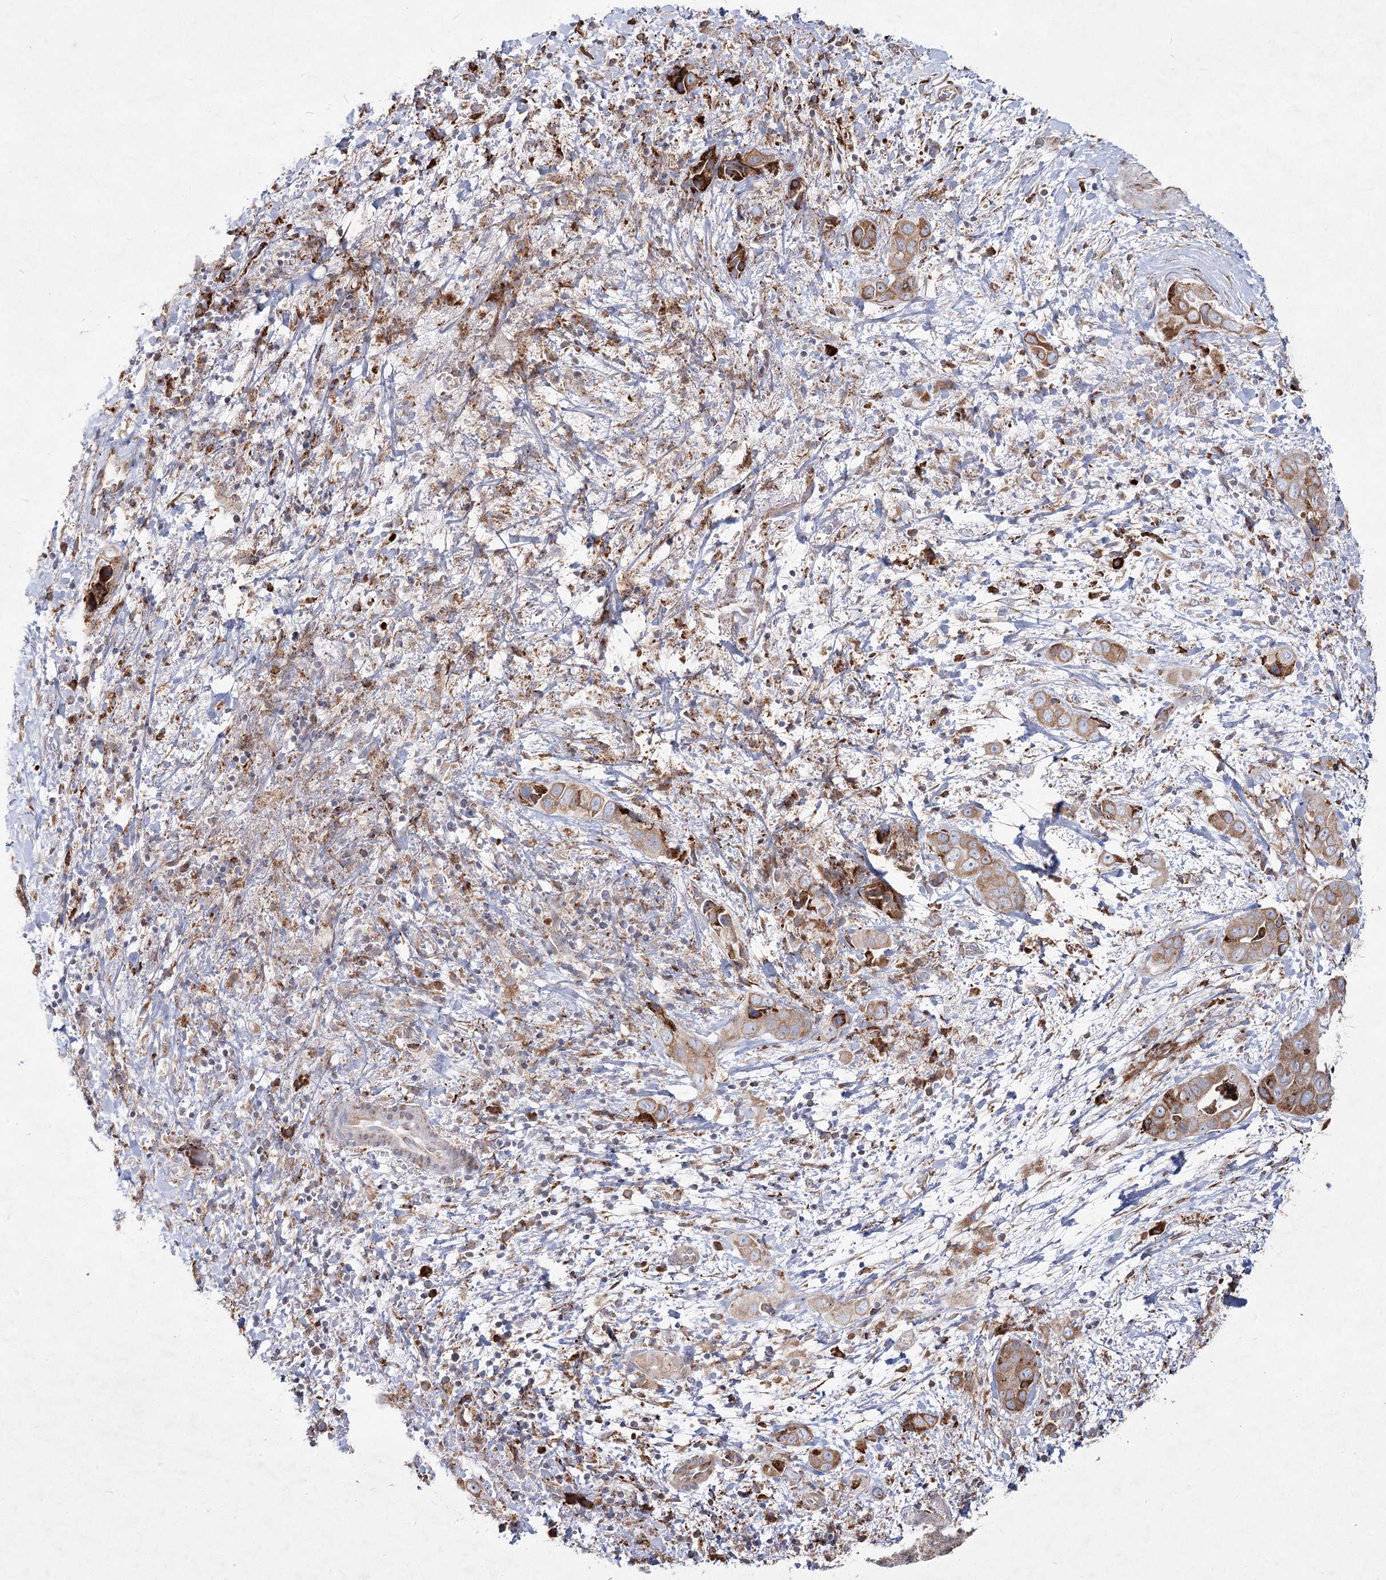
{"staining": {"intensity": "moderate", "quantity": ">75%", "location": "cytoplasmic/membranous"}, "tissue": "liver cancer", "cell_type": "Tumor cells", "image_type": "cancer", "snomed": [{"axis": "morphology", "description": "Cholangiocarcinoma"}, {"axis": "topography", "description": "Liver"}], "caption": "Liver cholangiocarcinoma tissue displays moderate cytoplasmic/membranous positivity in about >75% of tumor cells", "gene": "NHLRC2", "patient": {"sex": "female", "age": 52}}